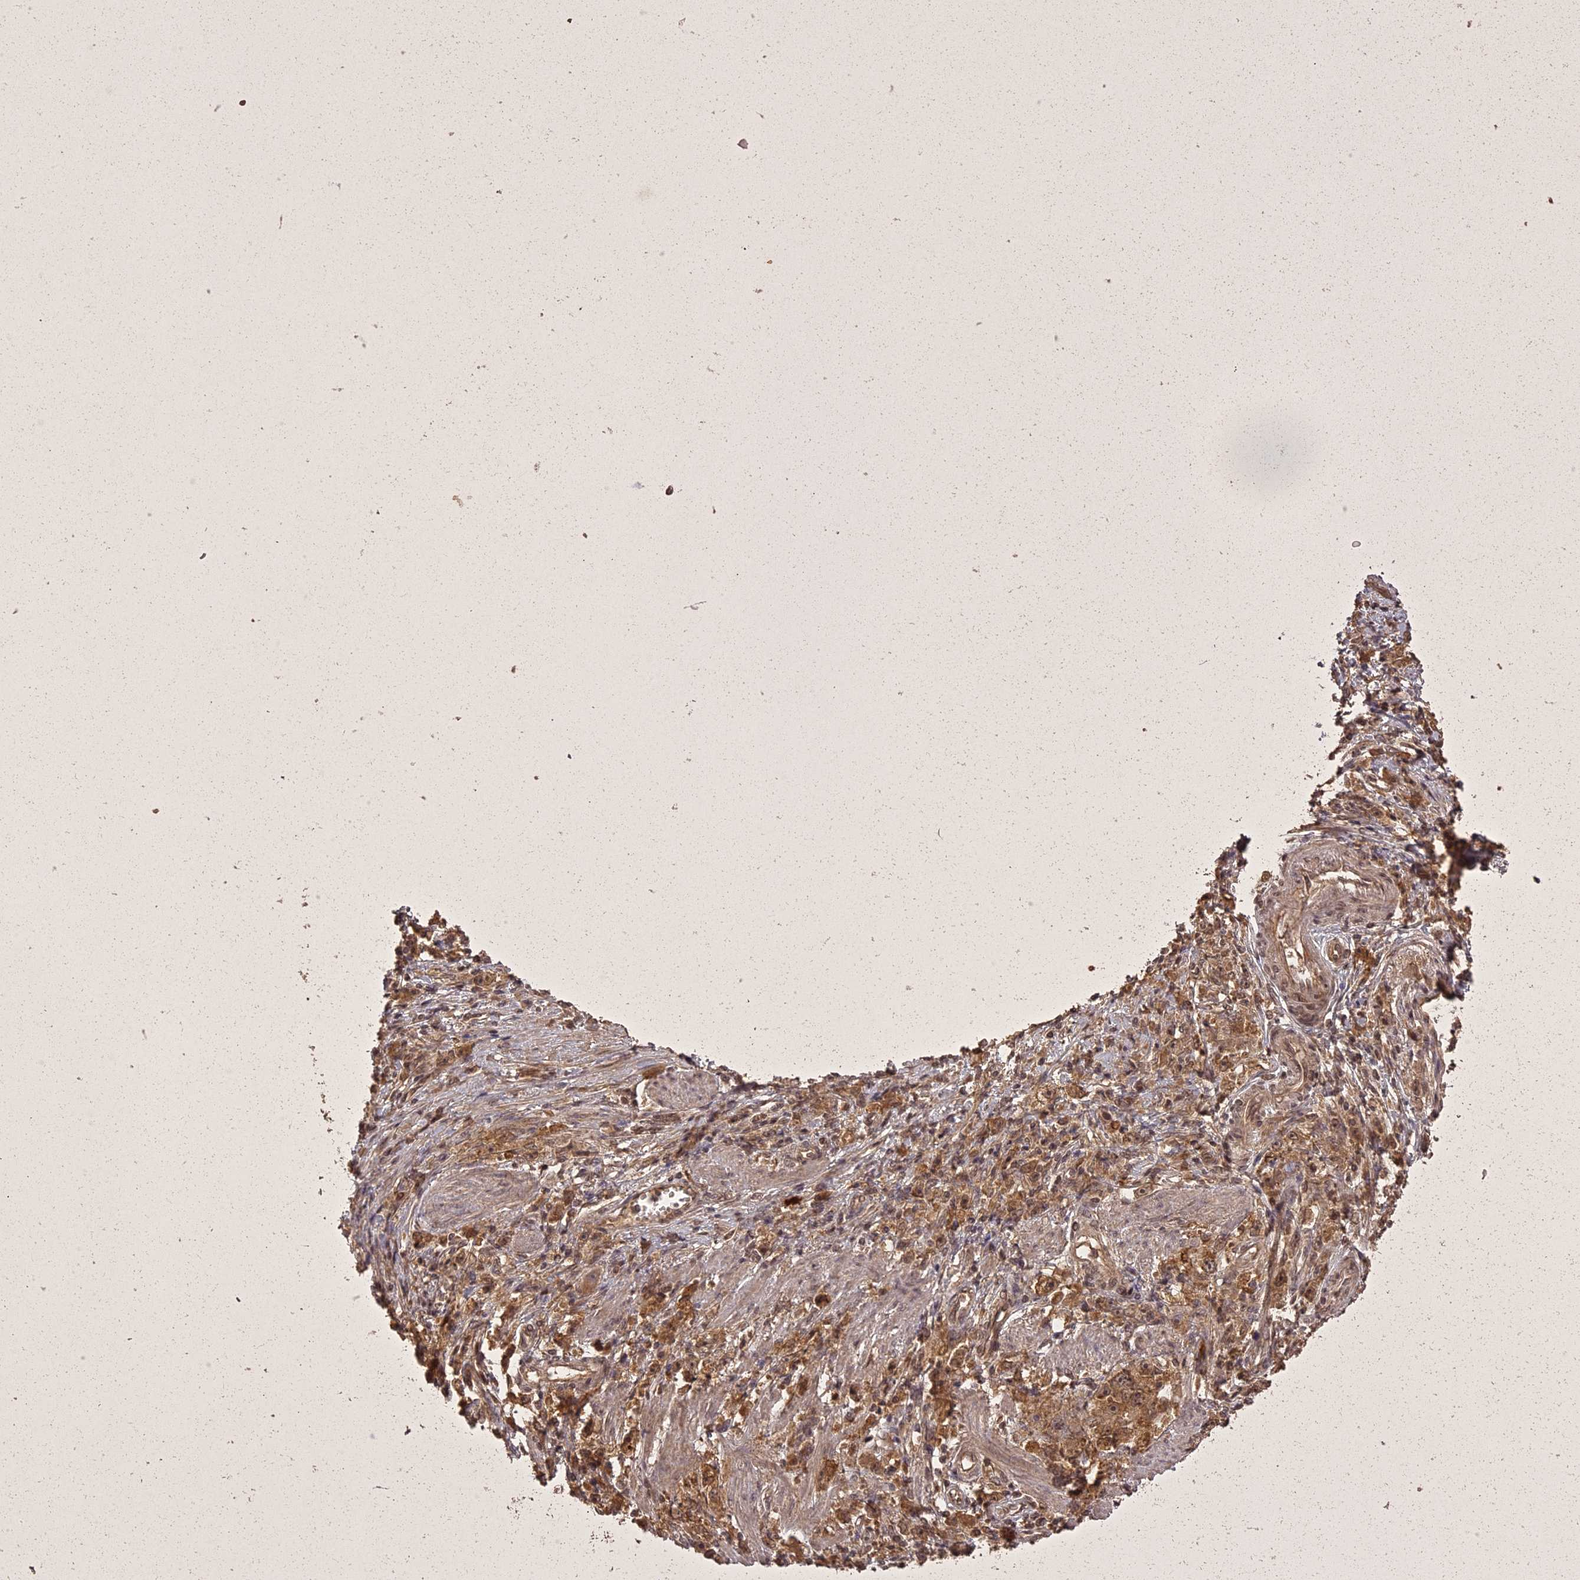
{"staining": {"intensity": "moderate", "quantity": ">75%", "location": "cytoplasmic/membranous,nuclear"}, "tissue": "stomach cancer", "cell_type": "Tumor cells", "image_type": "cancer", "snomed": [{"axis": "morphology", "description": "Adenocarcinoma, NOS"}, {"axis": "topography", "description": "Stomach"}], "caption": "Brown immunohistochemical staining in human stomach cancer (adenocarcinoma) reveals moderate cytoplasmic/membranous and nuclear staining in about >75% of tumor cells.", "gene": "ING5", "patient": {"sex": "female", "age": 59}}